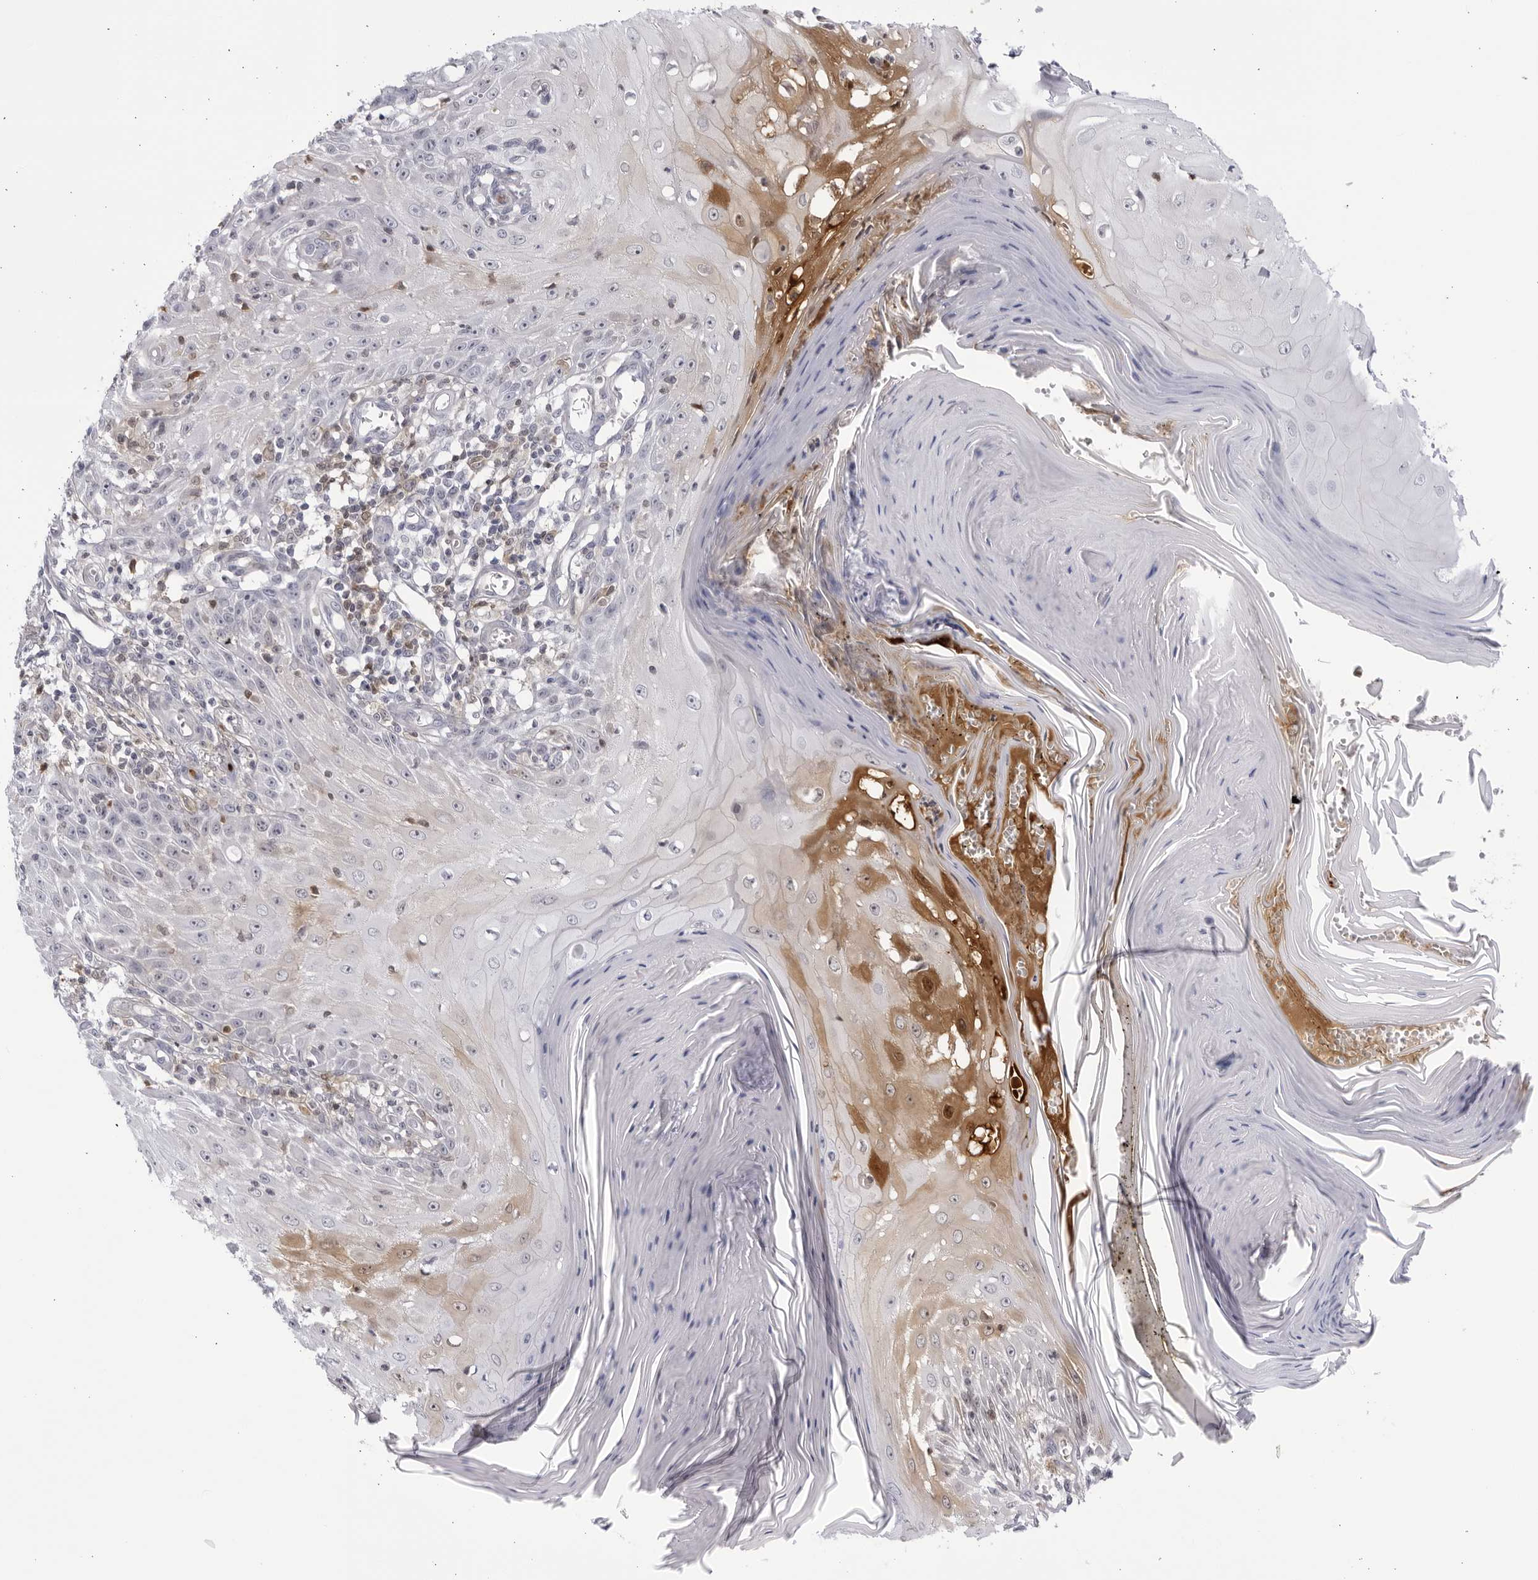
{"staining": {"intensity": "moderate", "quantity": "<25%", "location": "cytoplasmic/membranous,nuclear"}, "tissue": "skin cancer", "cell_type": "Tumor cells", "image_type": "cancer", "snomed": [{"axis": "morphology", "description": "Squamous cell carcinoma, NOS"}, {"axis": "topography", "description": "Skin"}], "caption": "High-magnification brightfield microscopy of skin cancer stained with DAB (brown) and counterstained with hematoxylin (blue). tumor cells exhibit moderate cytoplasmic/membranous and nuclear expression is seen in approximately<25% of cells.", "gene": "CNBD1", "patient": {"sex": "female", "age": 73}}